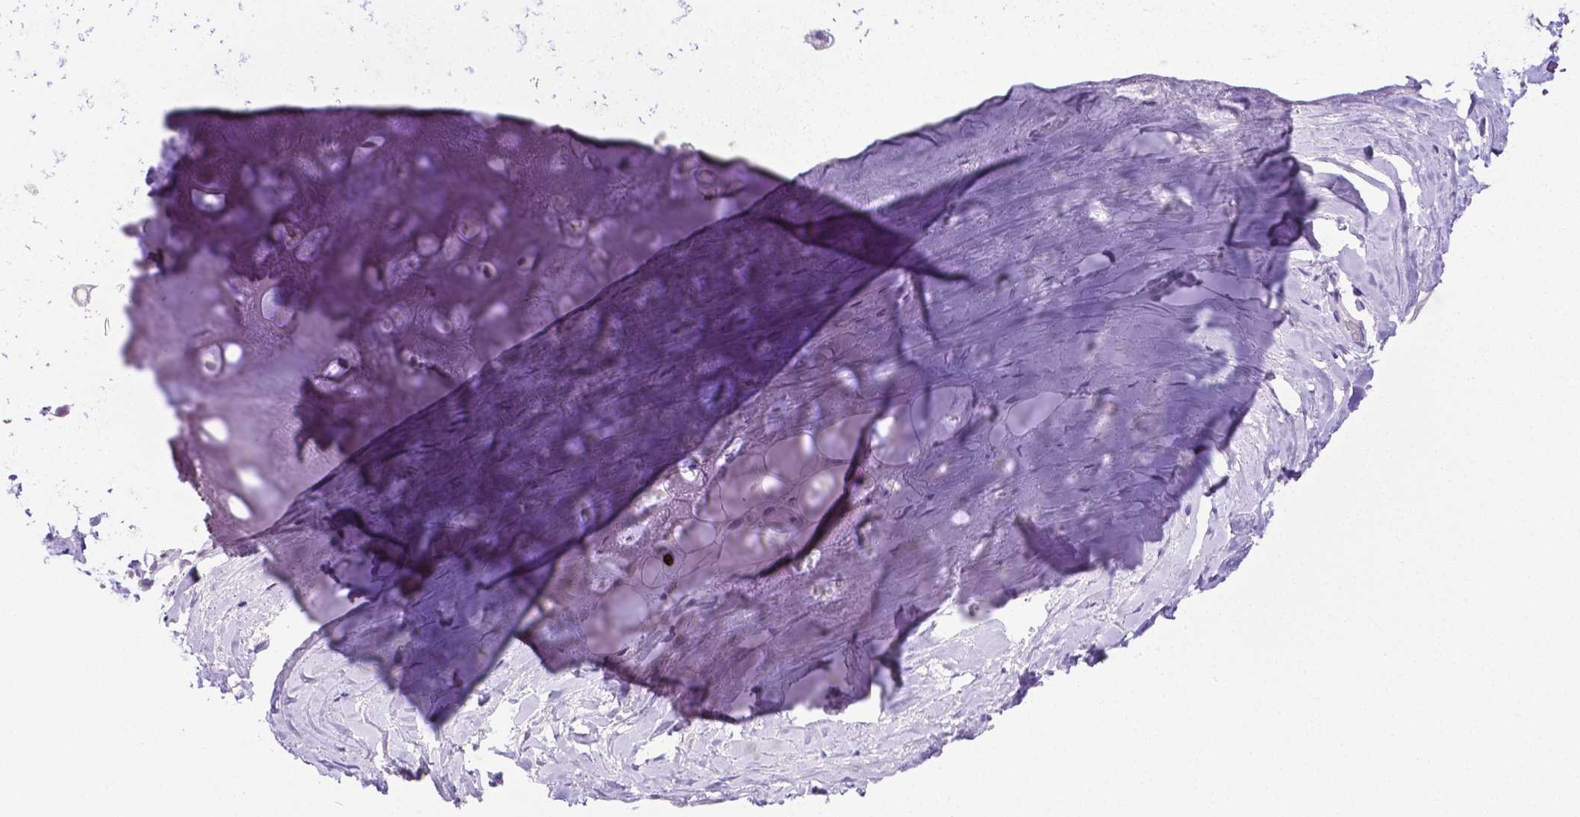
{"staining": {"intensity": "negative", "quantity": "none", "location": "none"}, "tissue": "adipose tissue", "cell_type": "Adipocytes", "image_type": "normal", "snomed": [{"axis": "morphology", "description": "Normal tissue, NOS"}, {"axis": "topography", "description": "Cartilage tissue"}], "caption": "Protein analysis of normal adipose tissue shows no significant expression in adipocytes.", "gene": "MMP9", "patient": {"sex": "male", "age": 57}}